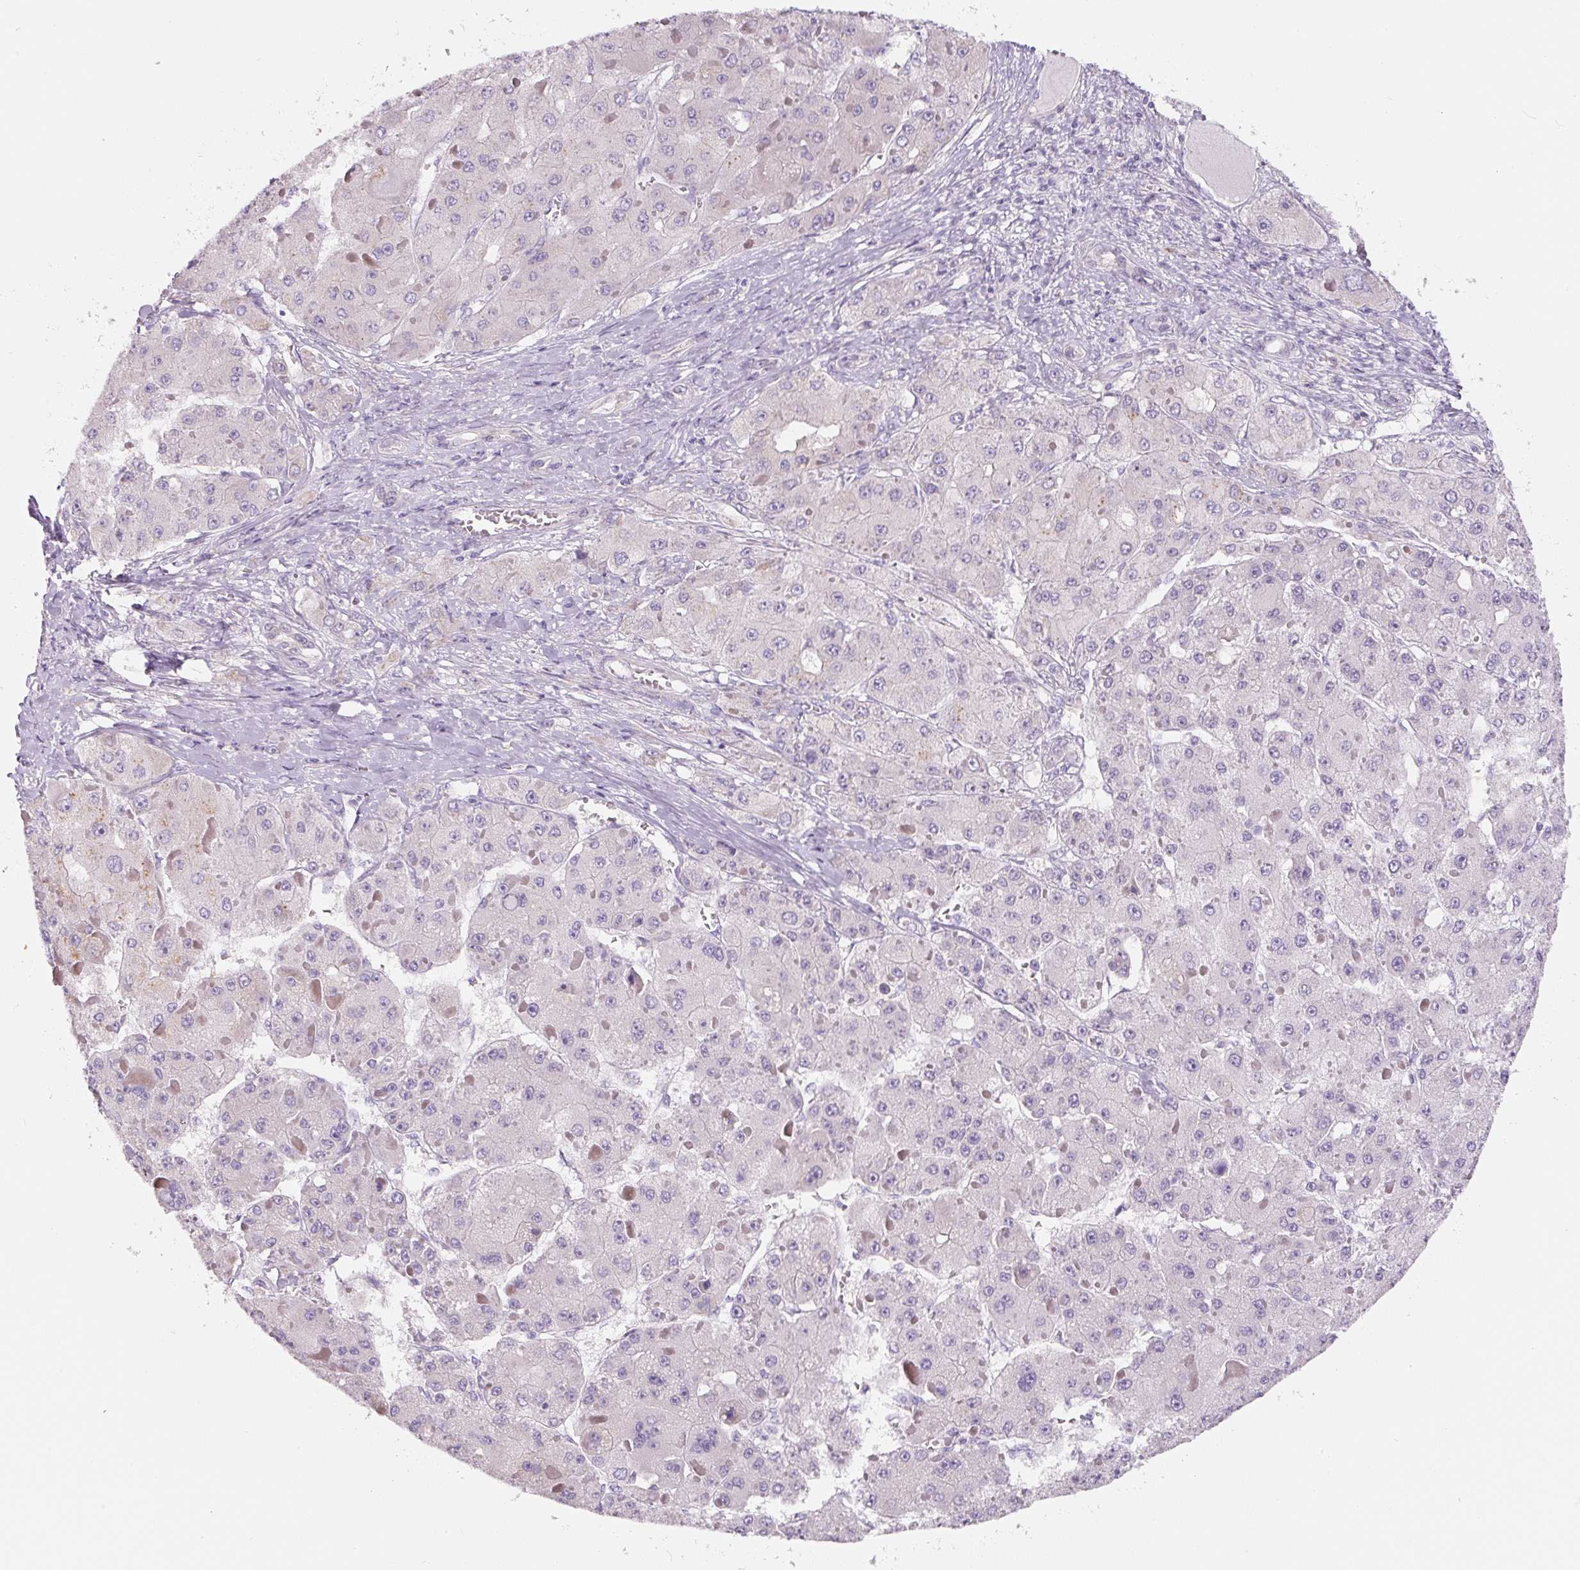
{"staining": {"intensity": "negative", "quantity": "none", "location": "none"}, "tissue": "liver cancer", "cell_type": "Tumor cells", "image_type": "cancer", "snomed": [{"axis": "morphology", "description": "Carcinoma, Hepatocellular, NOS"}, {"axis": "topography", "description": "Liver"}], "caption": "Immunohistochemical staining of liver cancer reveals no significant positivity in tumor cells. (DAB (3,3'-diaminobenzidine) IHC visualized using brightfield microscopy, high magnification).", "gene": "PWWP3B", "patient": {"sex": "female", "age": 73}}